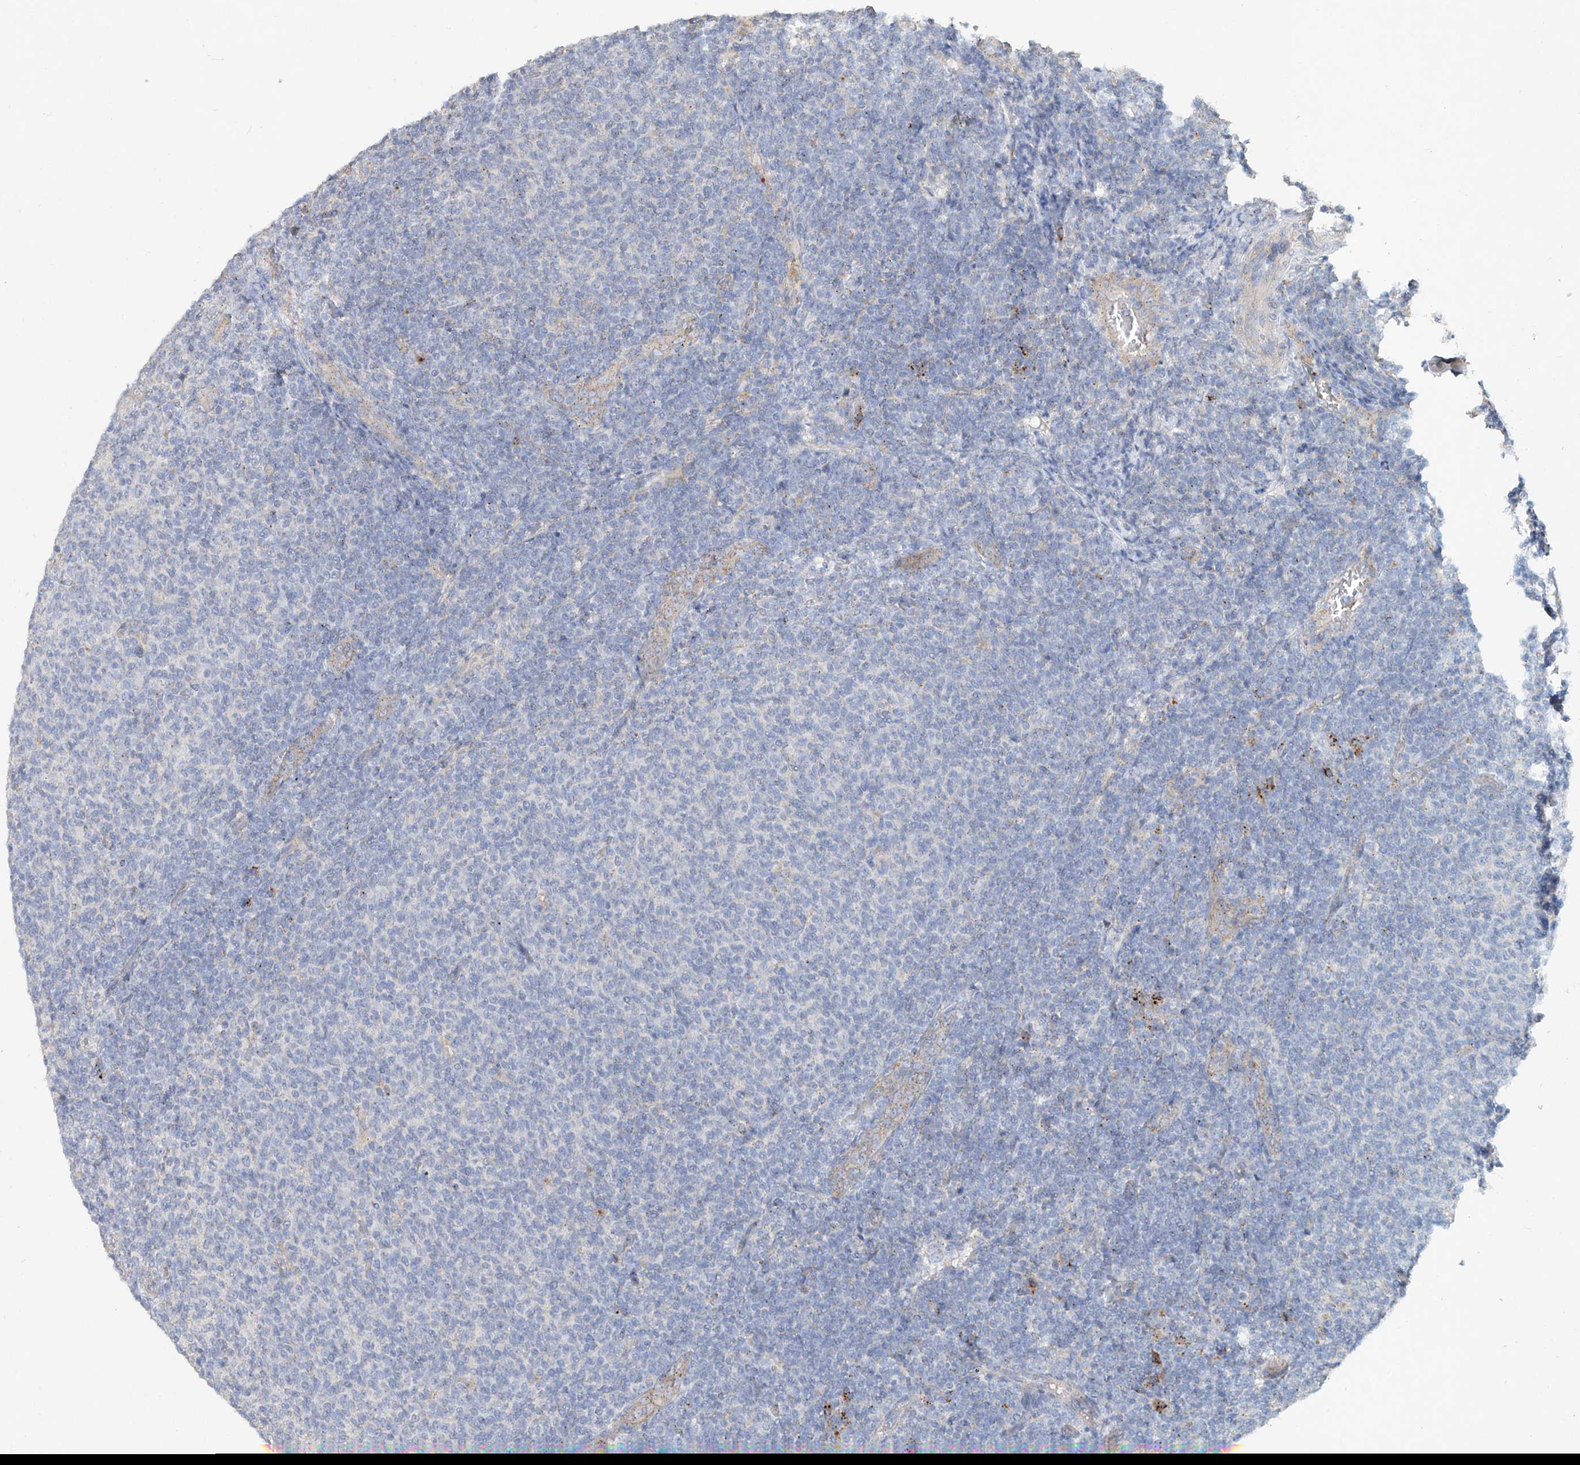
{"staining": {"intensity": "negative", "quantity": "none", "location": "none"}, "tissue": "lymphoma", "cell_type": "Tumor cells", "image_type": "cancer", "snomed": [{"axis": "morphology", "description": "Malignant lymphoma, non-Hodgkin's type, Low grade"}, {"axis": "topography", "description": "Lymph node"}], "caption": "High magnification brightfield microscopy of malignant lymphoma, non-Hodgkin's type (low-grade) stained with DAB (brown) and counterstained with hematoxylin (blue): tumor cells show no significant positivity.", "gene": "TRIM47", "patient": {"sex": "male", "age": 66}}